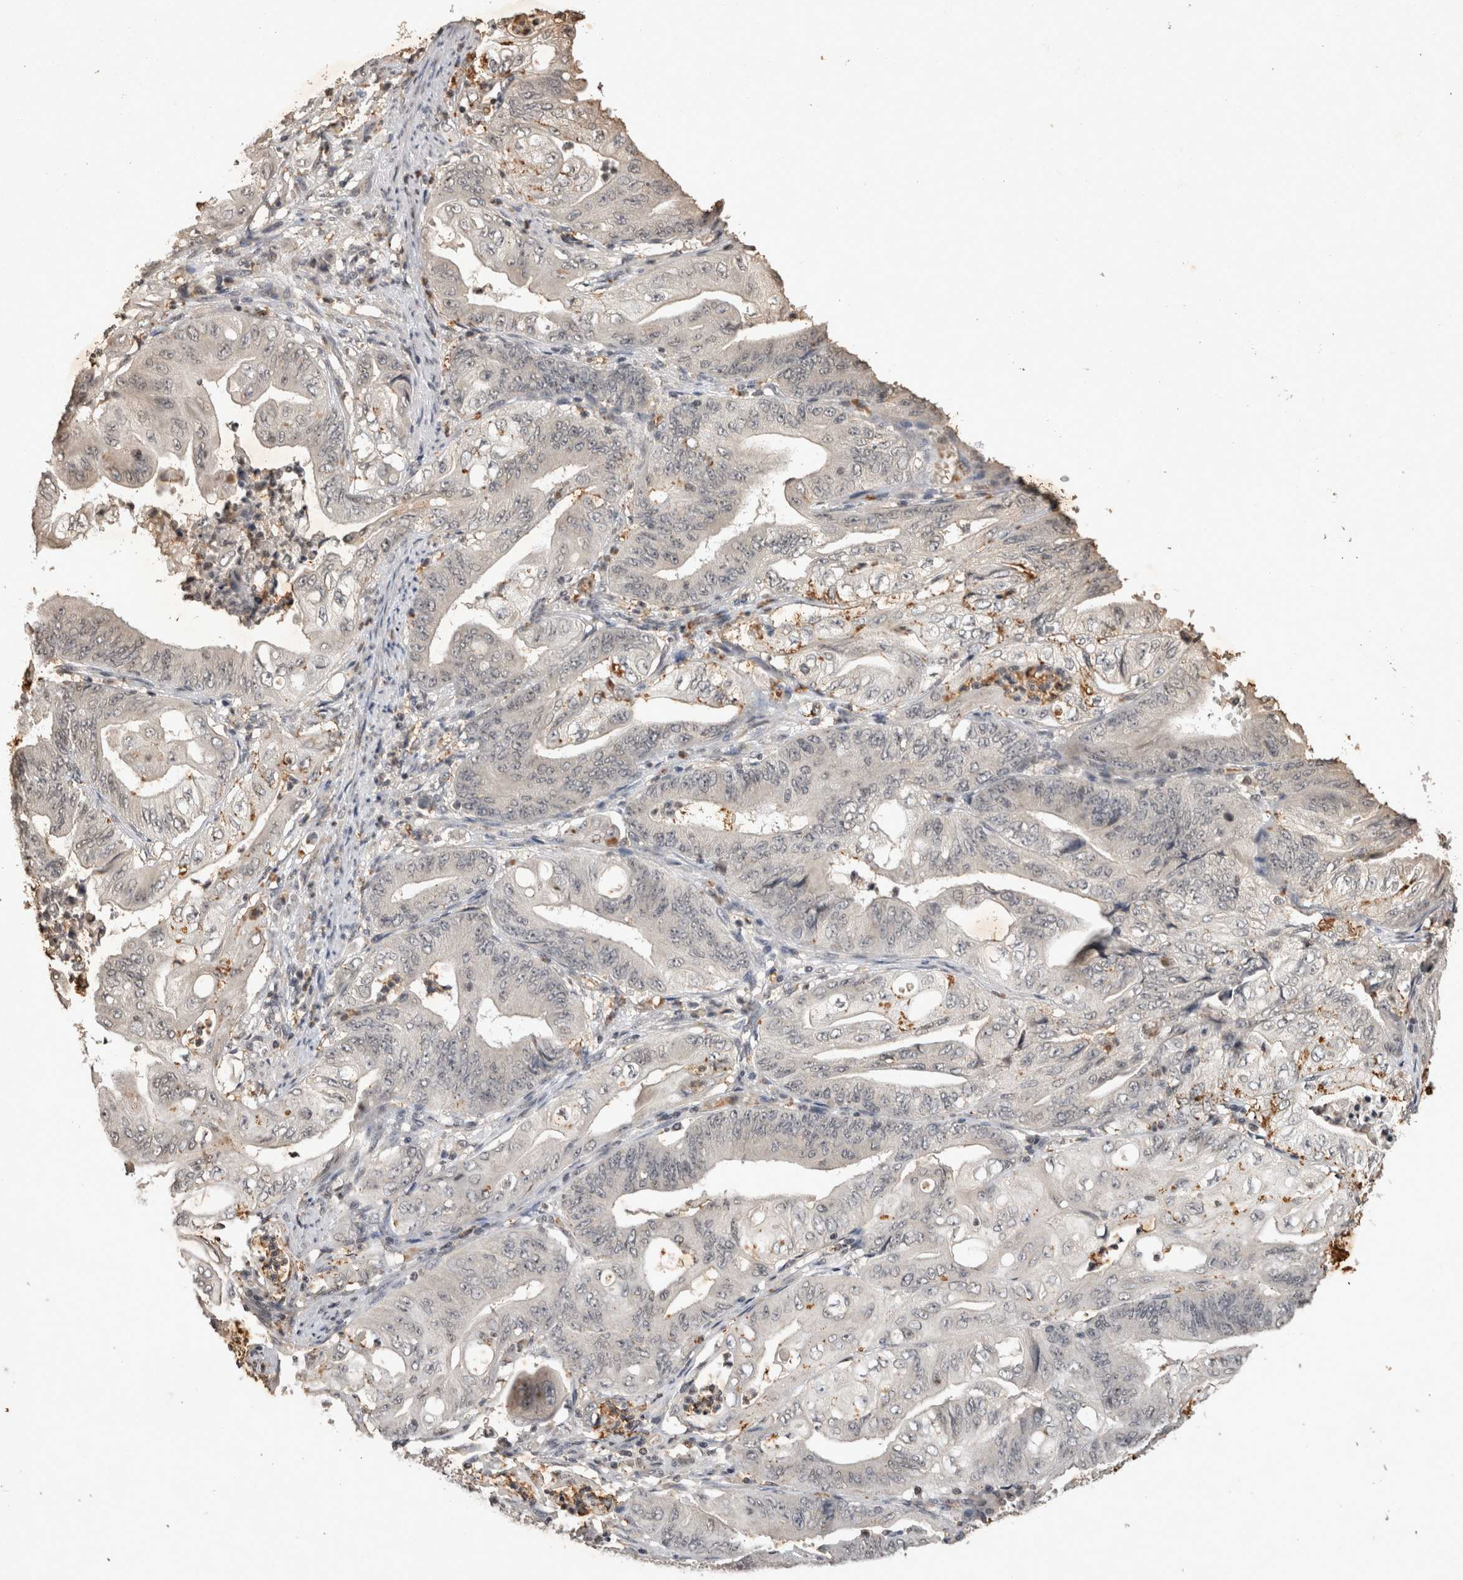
{"staining": {"intensity": "negative", "quantity": "none", "location": "none"}, "tissue": "stomach cancer", "cell_type": "Tumor cells", "image_type": "cancer", "snomed": [{"axis": "morphology", "description": "Adenocarcinoma, NOS"}, {"axis": "topography", "description": "Stomach"}], "caption": "A photomicrograph of human stomach cancer (adenocarcinoma) is negative for staining in tumor cells.", "gene": "HRK", "patient": {"sex": "female", "age": 73}}